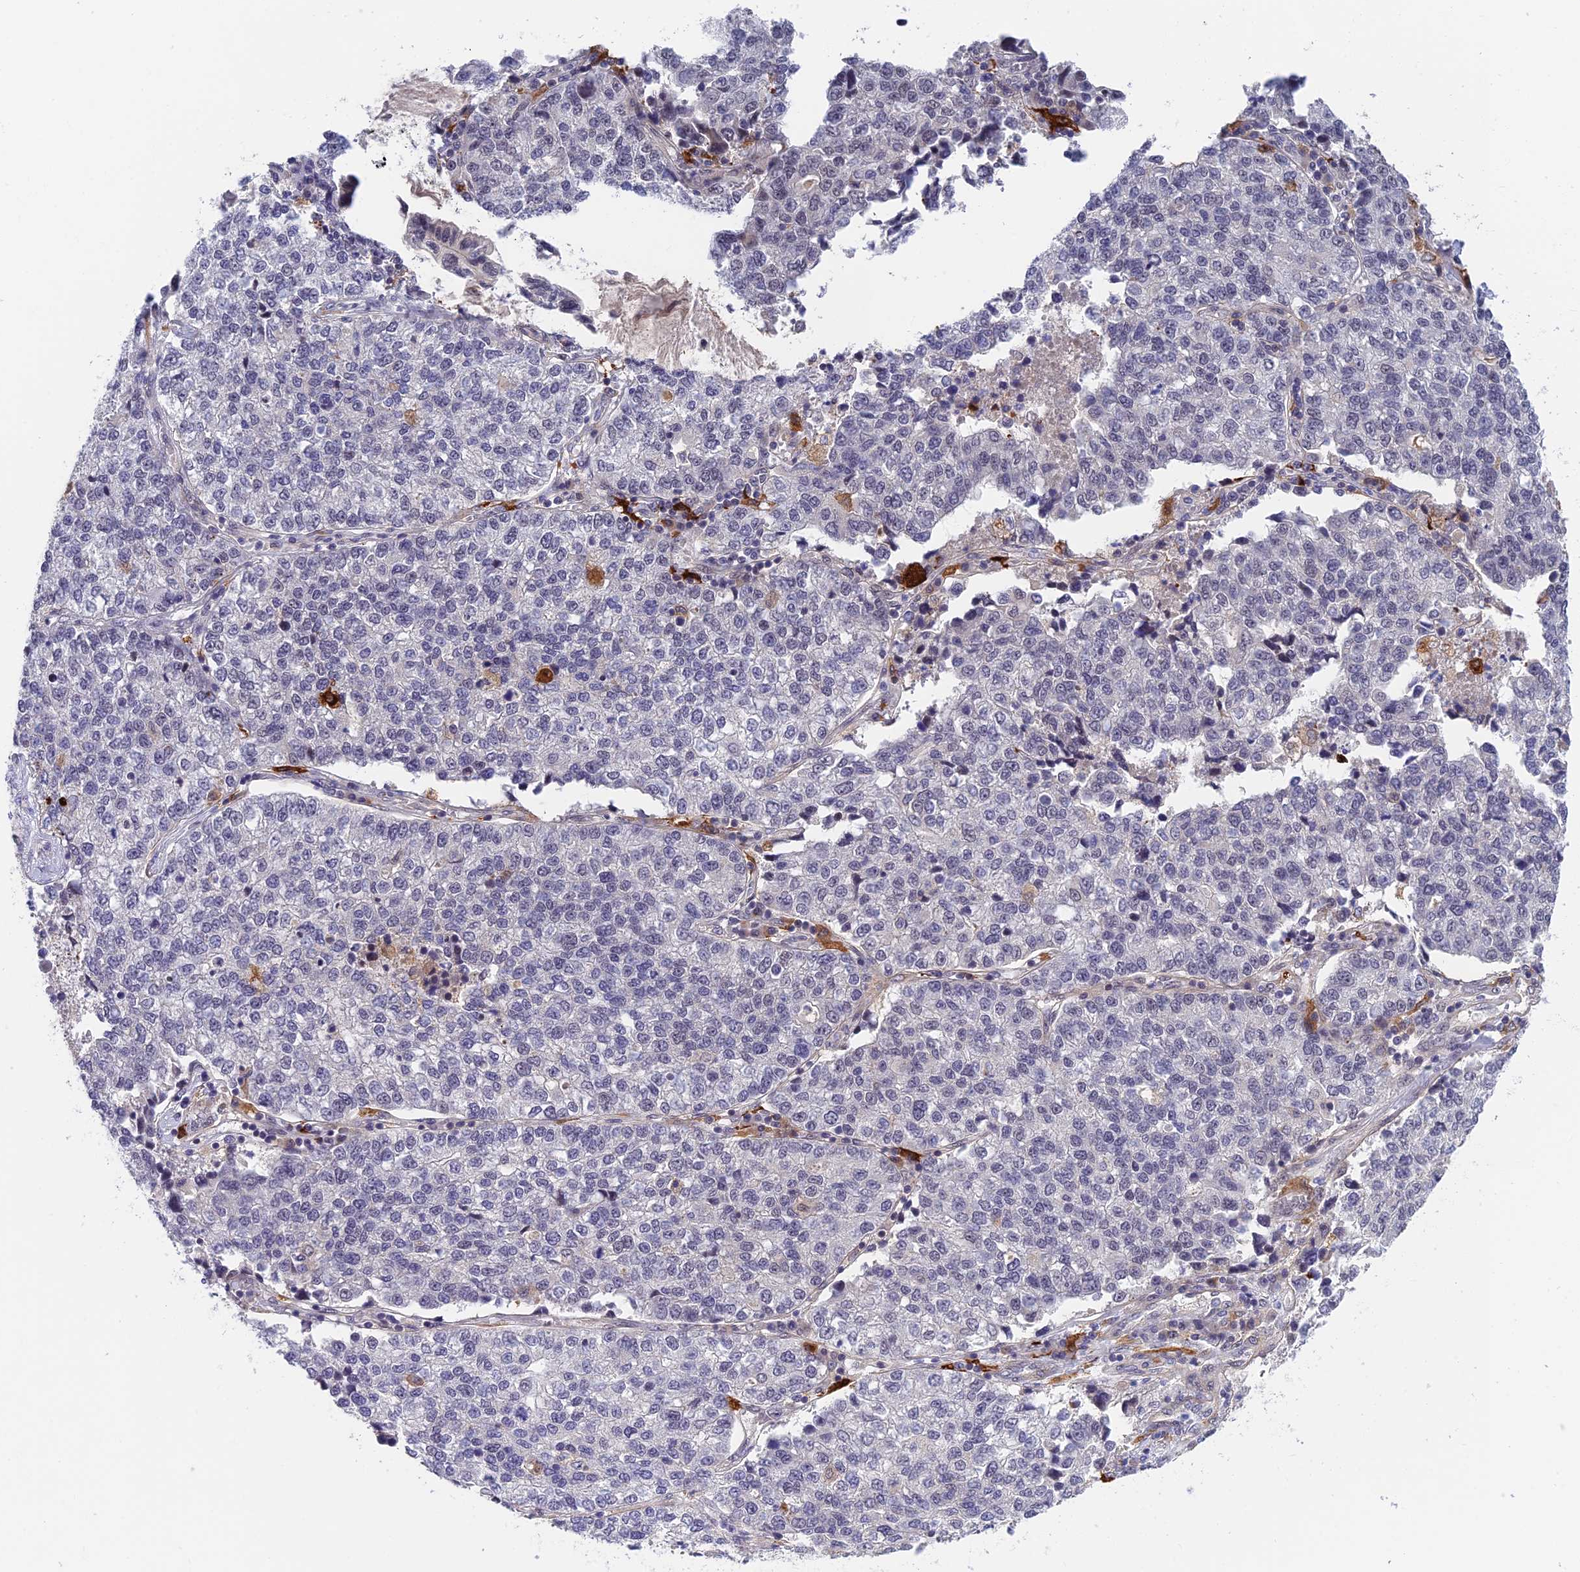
{"staining": {"intensity": "negative", "quantity": "none", "location": "none"}, "tissue": "lung cancer", "cell_type": "Tumor cells", "image_type": "cancer", "snomed": [{"axis": "morphology", "description": "Adenocarcinoma, NOS"}, {"axis": "topography", "description": "Lung"}], "caption": "Tumor cells are negative for brown protein staining in adenocarcinoma (lung).", "gene": "NSMCE1", "patient": {"sex": "male", "age": 49}}